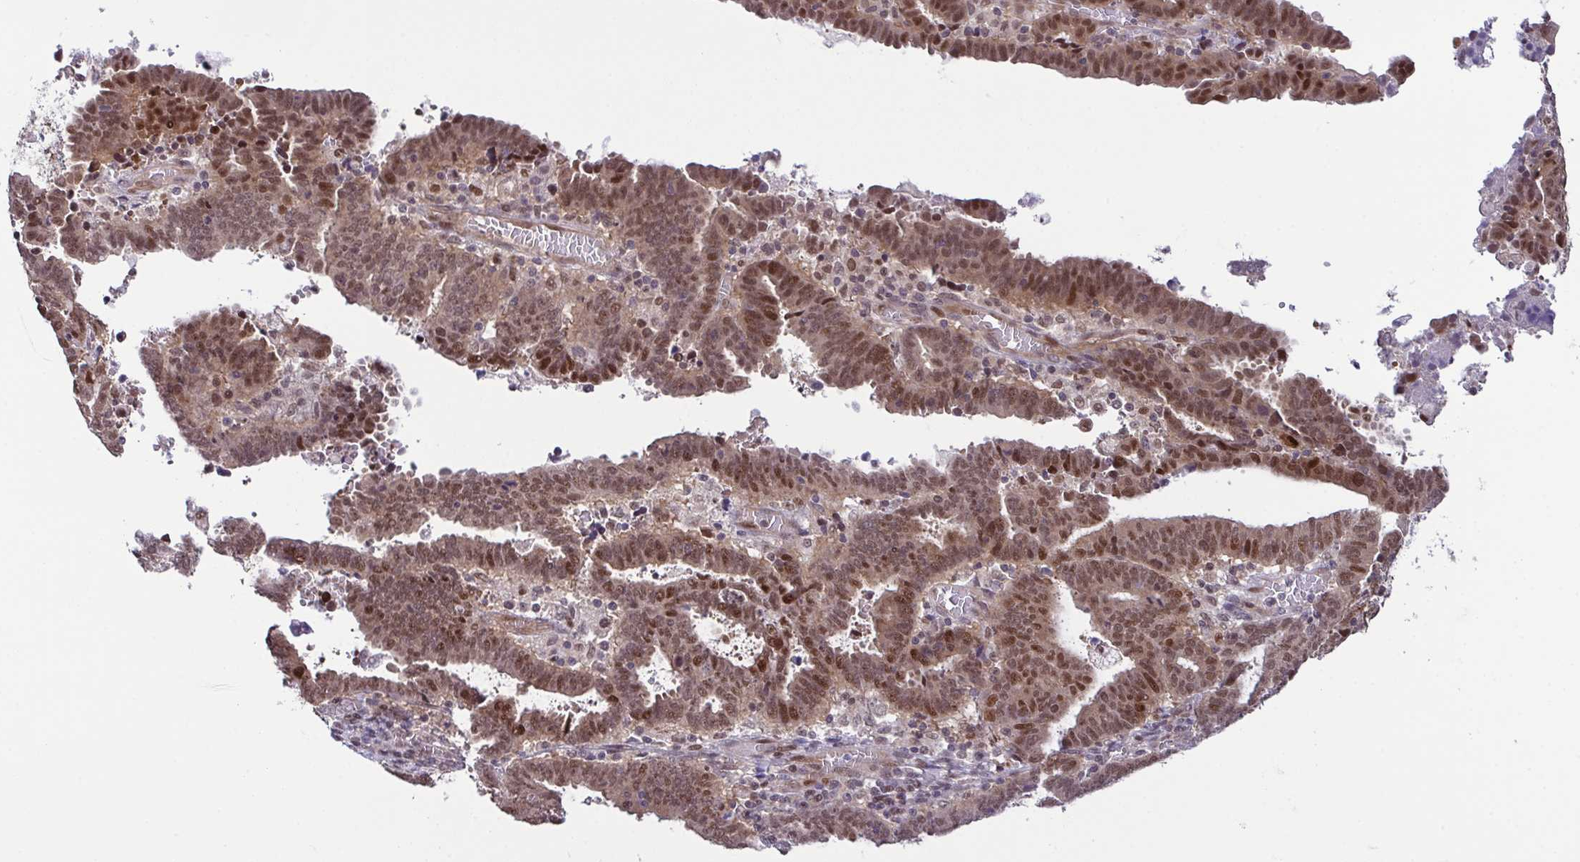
{"staining": {"intensity": "moderate", "quantity": ">75%", "location": "nuclear"}, "tissue": "endometrial cancer", "cell_type": "Tumor cells", "image_type": "cancer", "snomed": [{"axis": "morphology", "description": "Adenocarcinoma, NOS"}, {"axis": "topography", "description": "Uterus"}], "caption": "Human adenocarcinoma (endometrial) stained with a protein marker shows moderate staining in tumor cells.", "gene": "DNAJB1", "patient": {"sex": "female", "age": 83}}